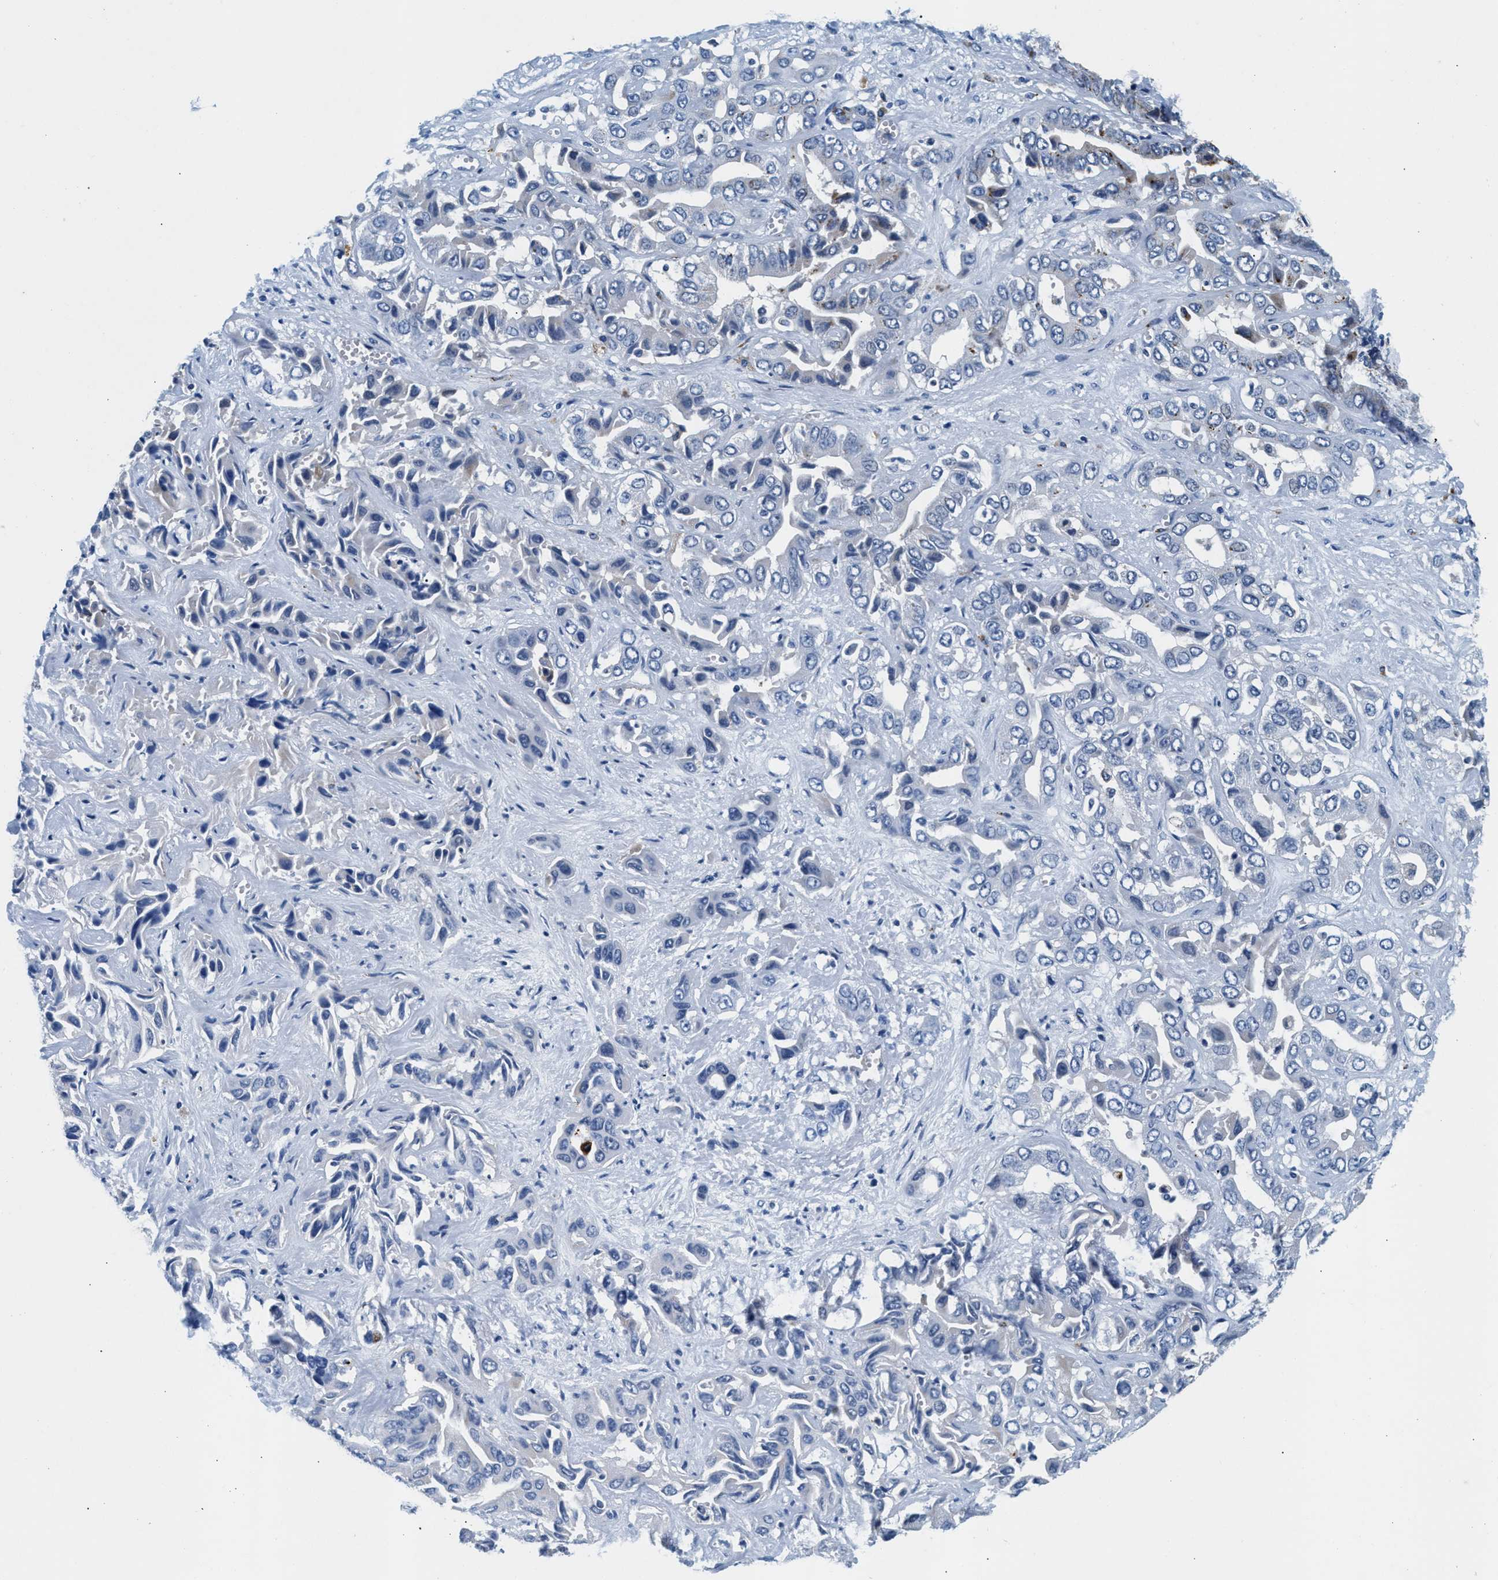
{"staining": {"intensity": "negative", "quantity": "none", "location": "none"}, "tissue": "liver cancer", "cell_type": "Tumor cells", "image_type": "cancer", "snomed": [{"axis": "morphology", "description": "Cholangiocarcinoma"}, {"axis": "topography", "description": "Liver"}], "caption": "High magnification brightfield microscopy of liver cancer stained with DAB (brown) and counterstained with hematoxylin (blue): tumor cells show no significant staining. Brightfield microscopy of immunohistochemistry stained with DAB (3,3'-diaminobenzidine) (brown) and hematoxylin (blue), captured at high magnification.", "gene": "SLFN11", "patient": {"sex": "female", "age": 52}}